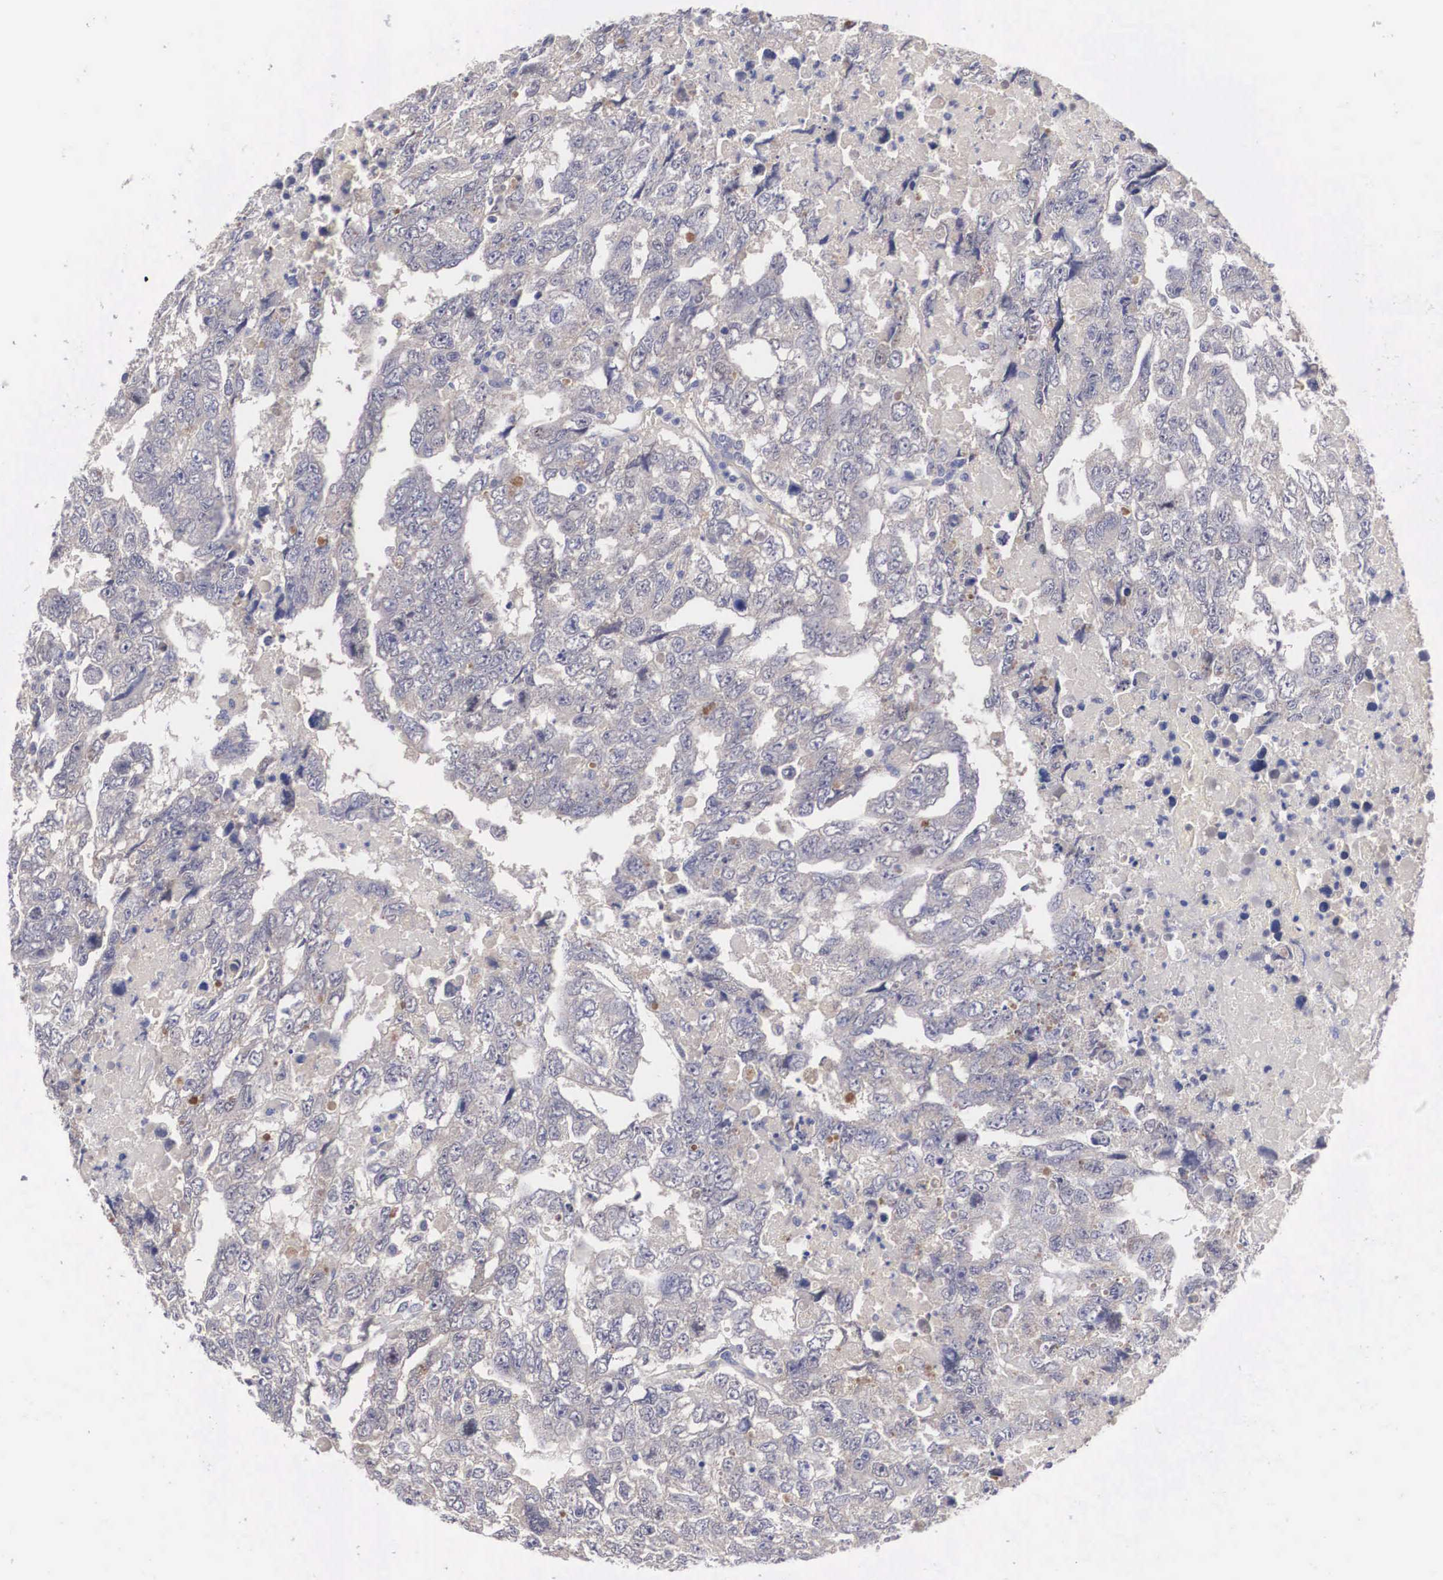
{"staining": {"intensity": "weak", "quantity": "<25%", "location": "cytoplasmic/membranous"}, "tissue": "testis cancer", "cell_type": "Tumor cells", "image_type": "cancer", "snomed": [{"axis": "morphology", "description": "Carcinoma, Embryonal, NOS"}, {"axis": "topography", "description": "Testis"}], "caption": "Immunohistochemistry of embryonal carcinoma (testis) shows no staining in tumor cells.", "gene": "ABHD4", "patient": {"sex": "male", "age": 36}}